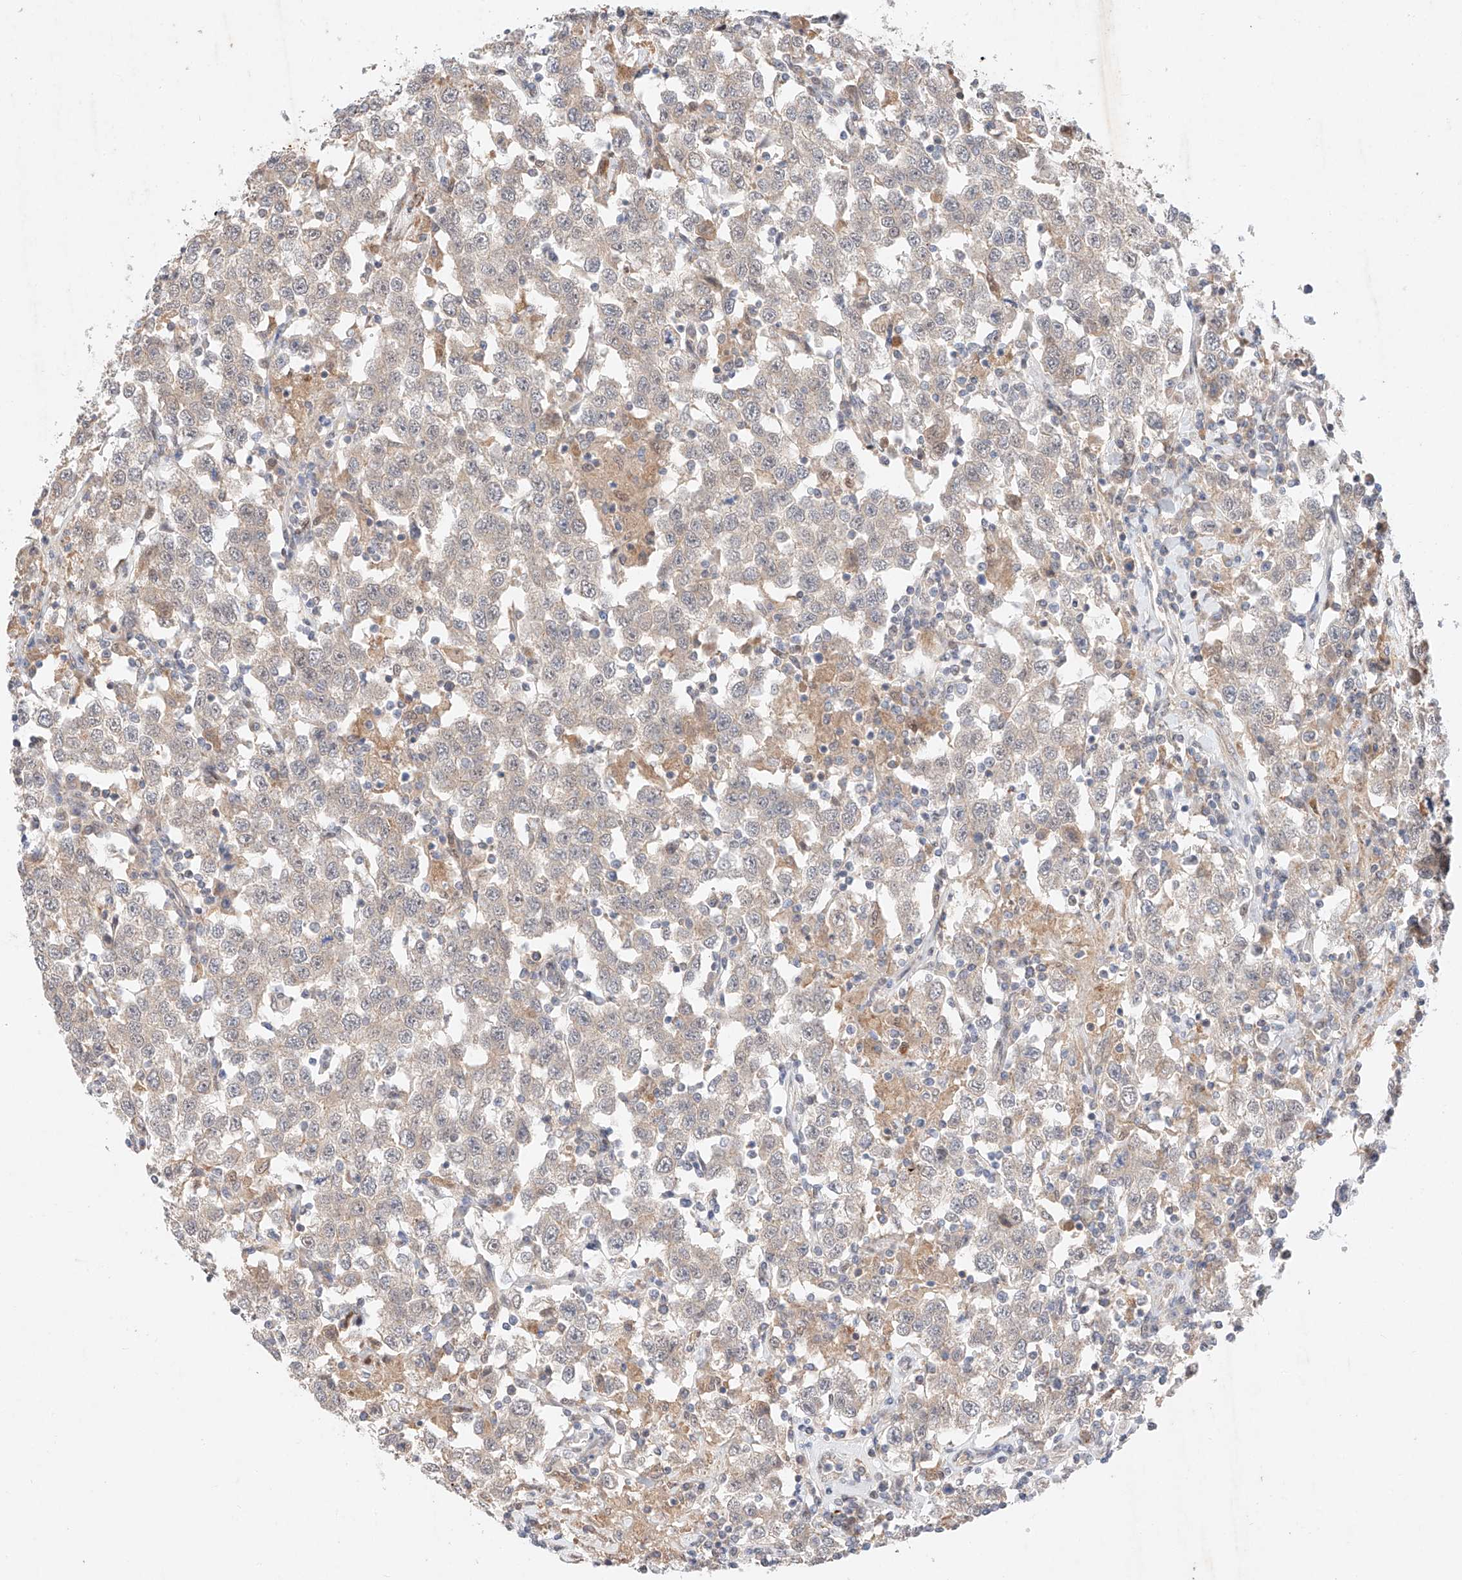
{"staining": {"intensity": "negative", "quantity": "none", "location": "none"}, "tissue": "testis cancer", "cell_type": "Tumor cells", "image_type": "cancer", "snomed": [{"axis": "morphology", "description": "Seminoma, NOS"}, {"axis": "topography", "description": "Testis"}], "caption": "Human testis cancer (seminoma) stained for a protein using immunohistochemistry displays no positivity in tumor cells.", "gene": "GCNT1", "patient": {"sex": "male", "age": 41}}